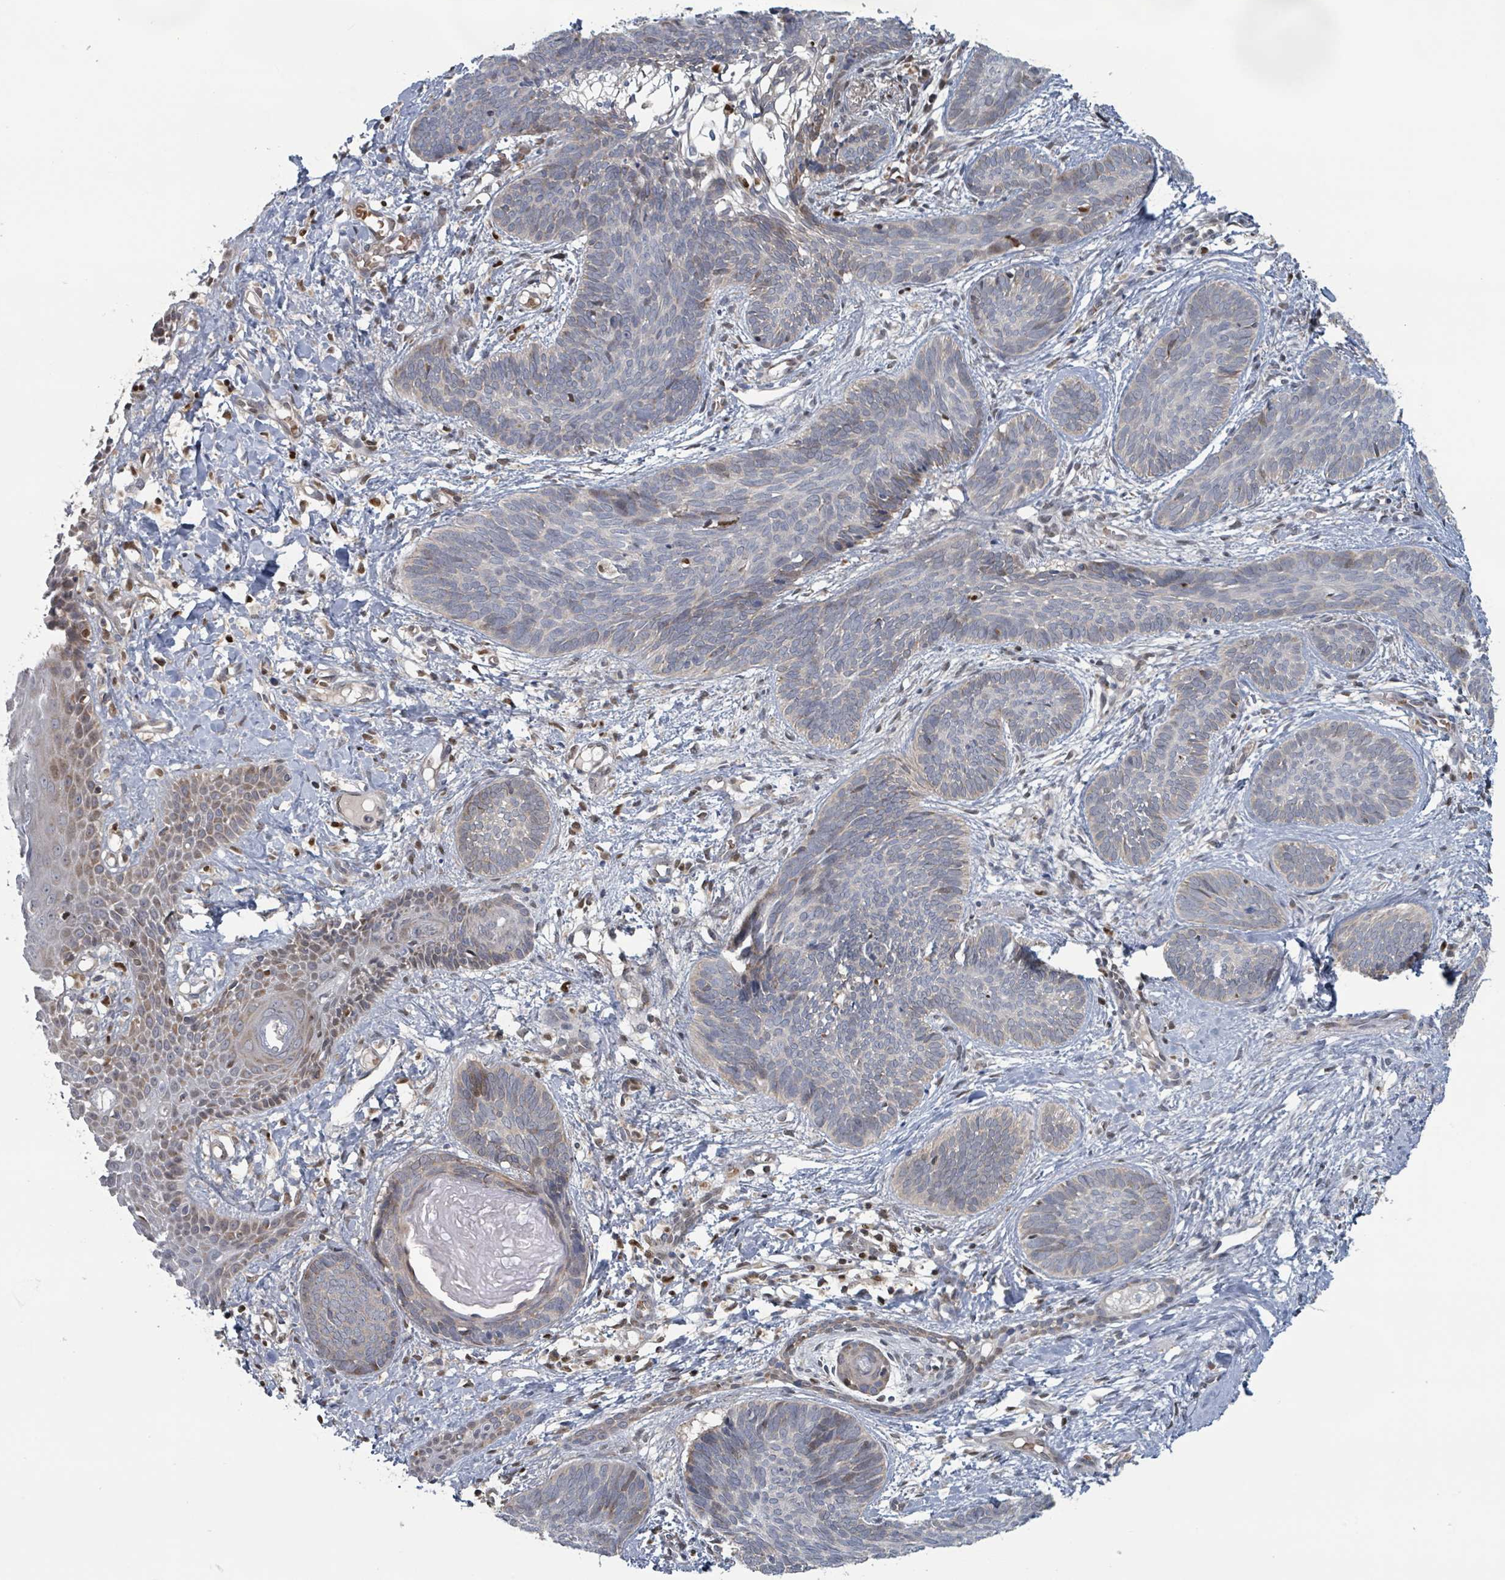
{"staining": {"intensity": "weak", "quantity": "<25%", "location": "cytoplasmic/membranous,nuclear"}, "tissue": "skin cancer", "cell_type": "Tumor cells", "image_type": "cancer", "snomed": [{"axis": "morphology", "description": "Basal cell carcinoma"}, {"axis": "topography", "description": "Skin"}], "caption": "IHC of human skin cancer displays no staining in tumor cells.", "gene": "HIVEP1", "patient": {"sex": "female", "age": 81}}